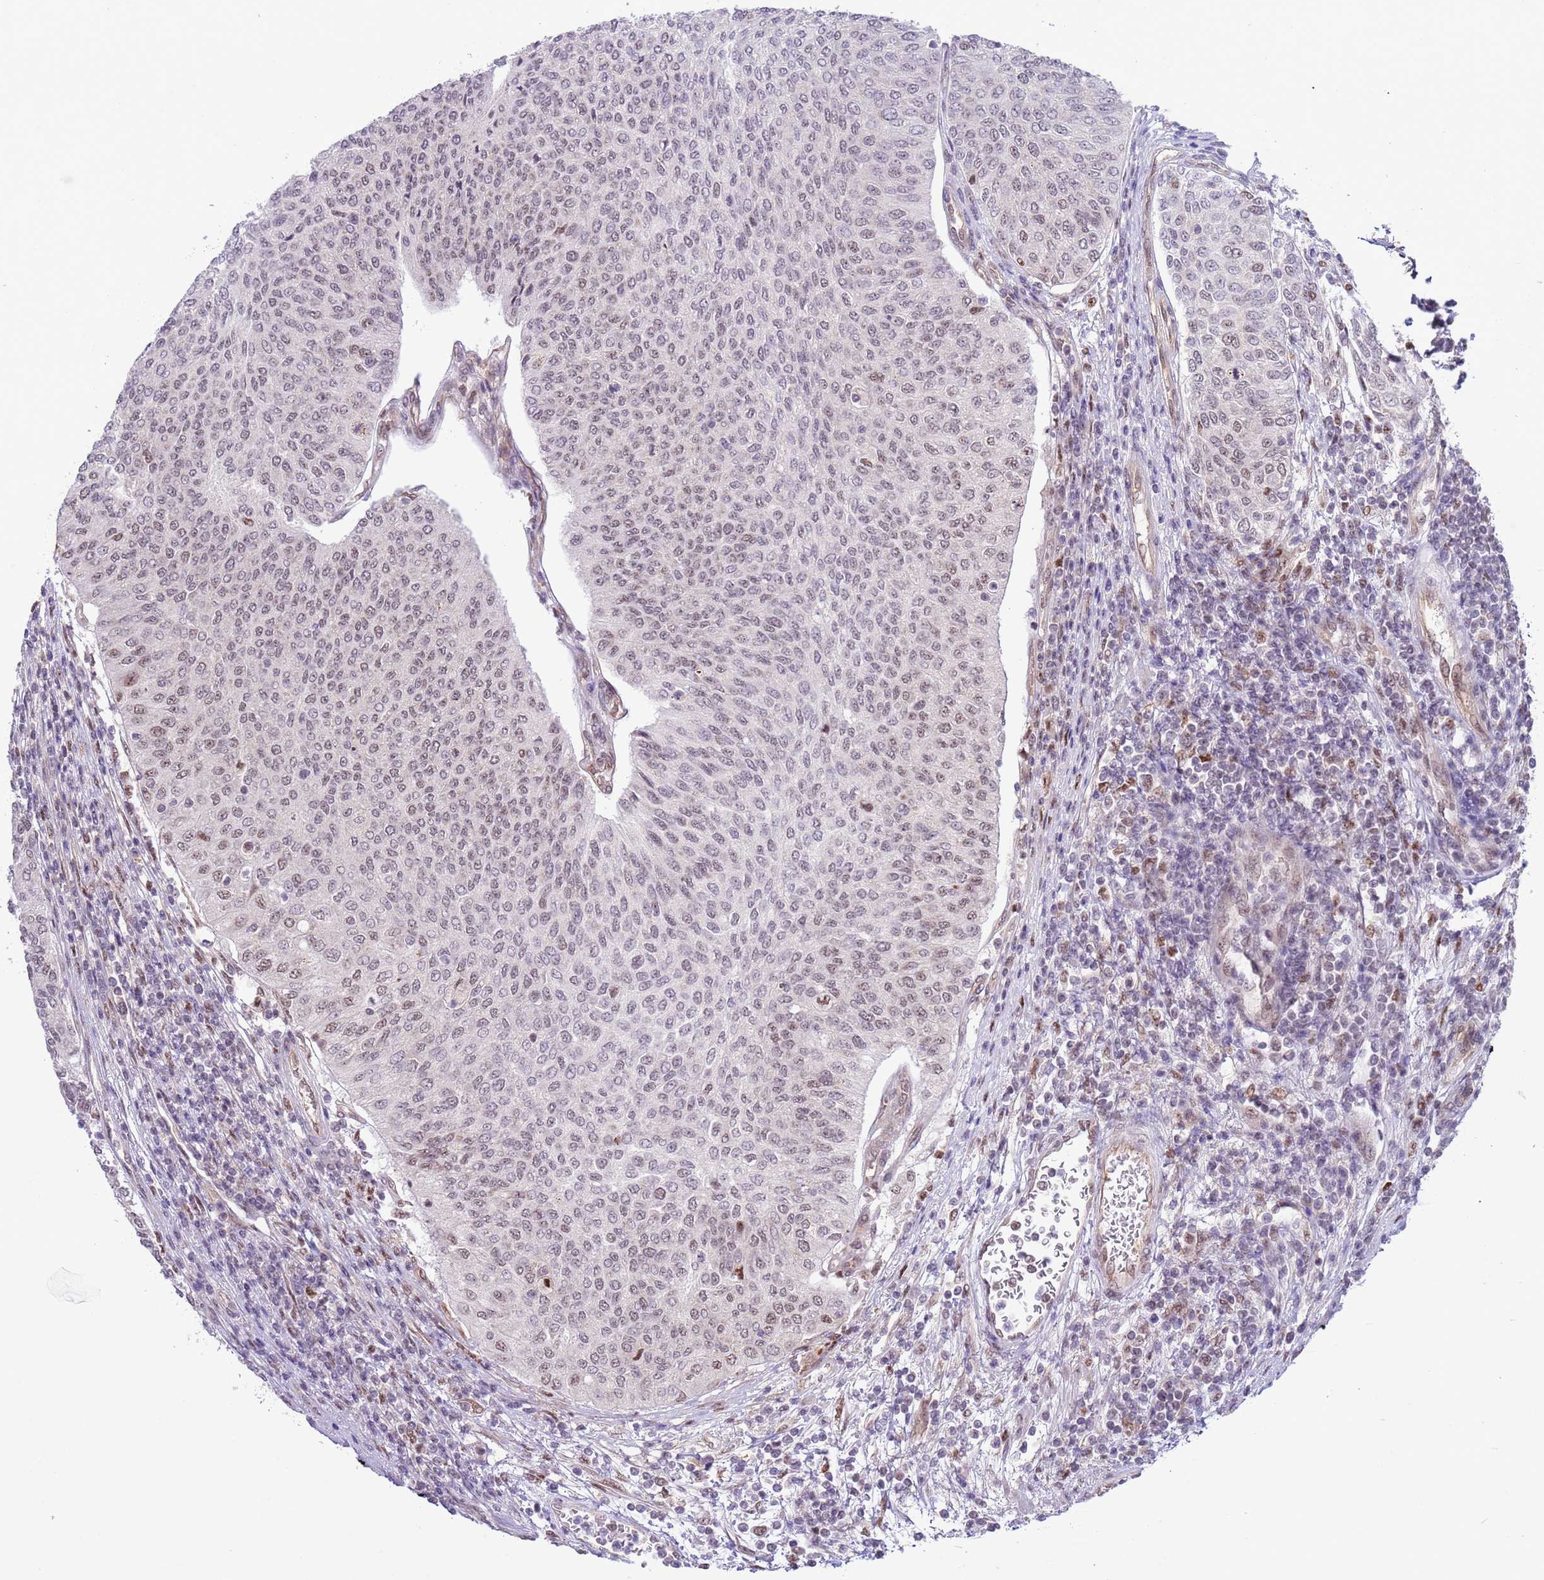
{"staining": {"intensity": "moderate", "quantity": ">75%", "location": "nuclear"}, "tissue": "urothelial cancer", "cell_type": "Tumor cells", "image_type": "cancer", "snomed": [{"axis": "morphology", "description": "Urothelial carcinoma, High grade"}, {"axis": "topography", "description": "Urinary bladder"}], "caption": "High-magnification brightfield microscopy of urothelial carcinoma (high-grade) stained with DAB (3,3'-diaminobenzidine) (brown) and counterstained with hematoxylin (blue). tumor cells exhibit moderate nuclear expression is present in about>75% of cells.", "gene": "PRPF6", "patient": {"sex": "female", "age": 79}}